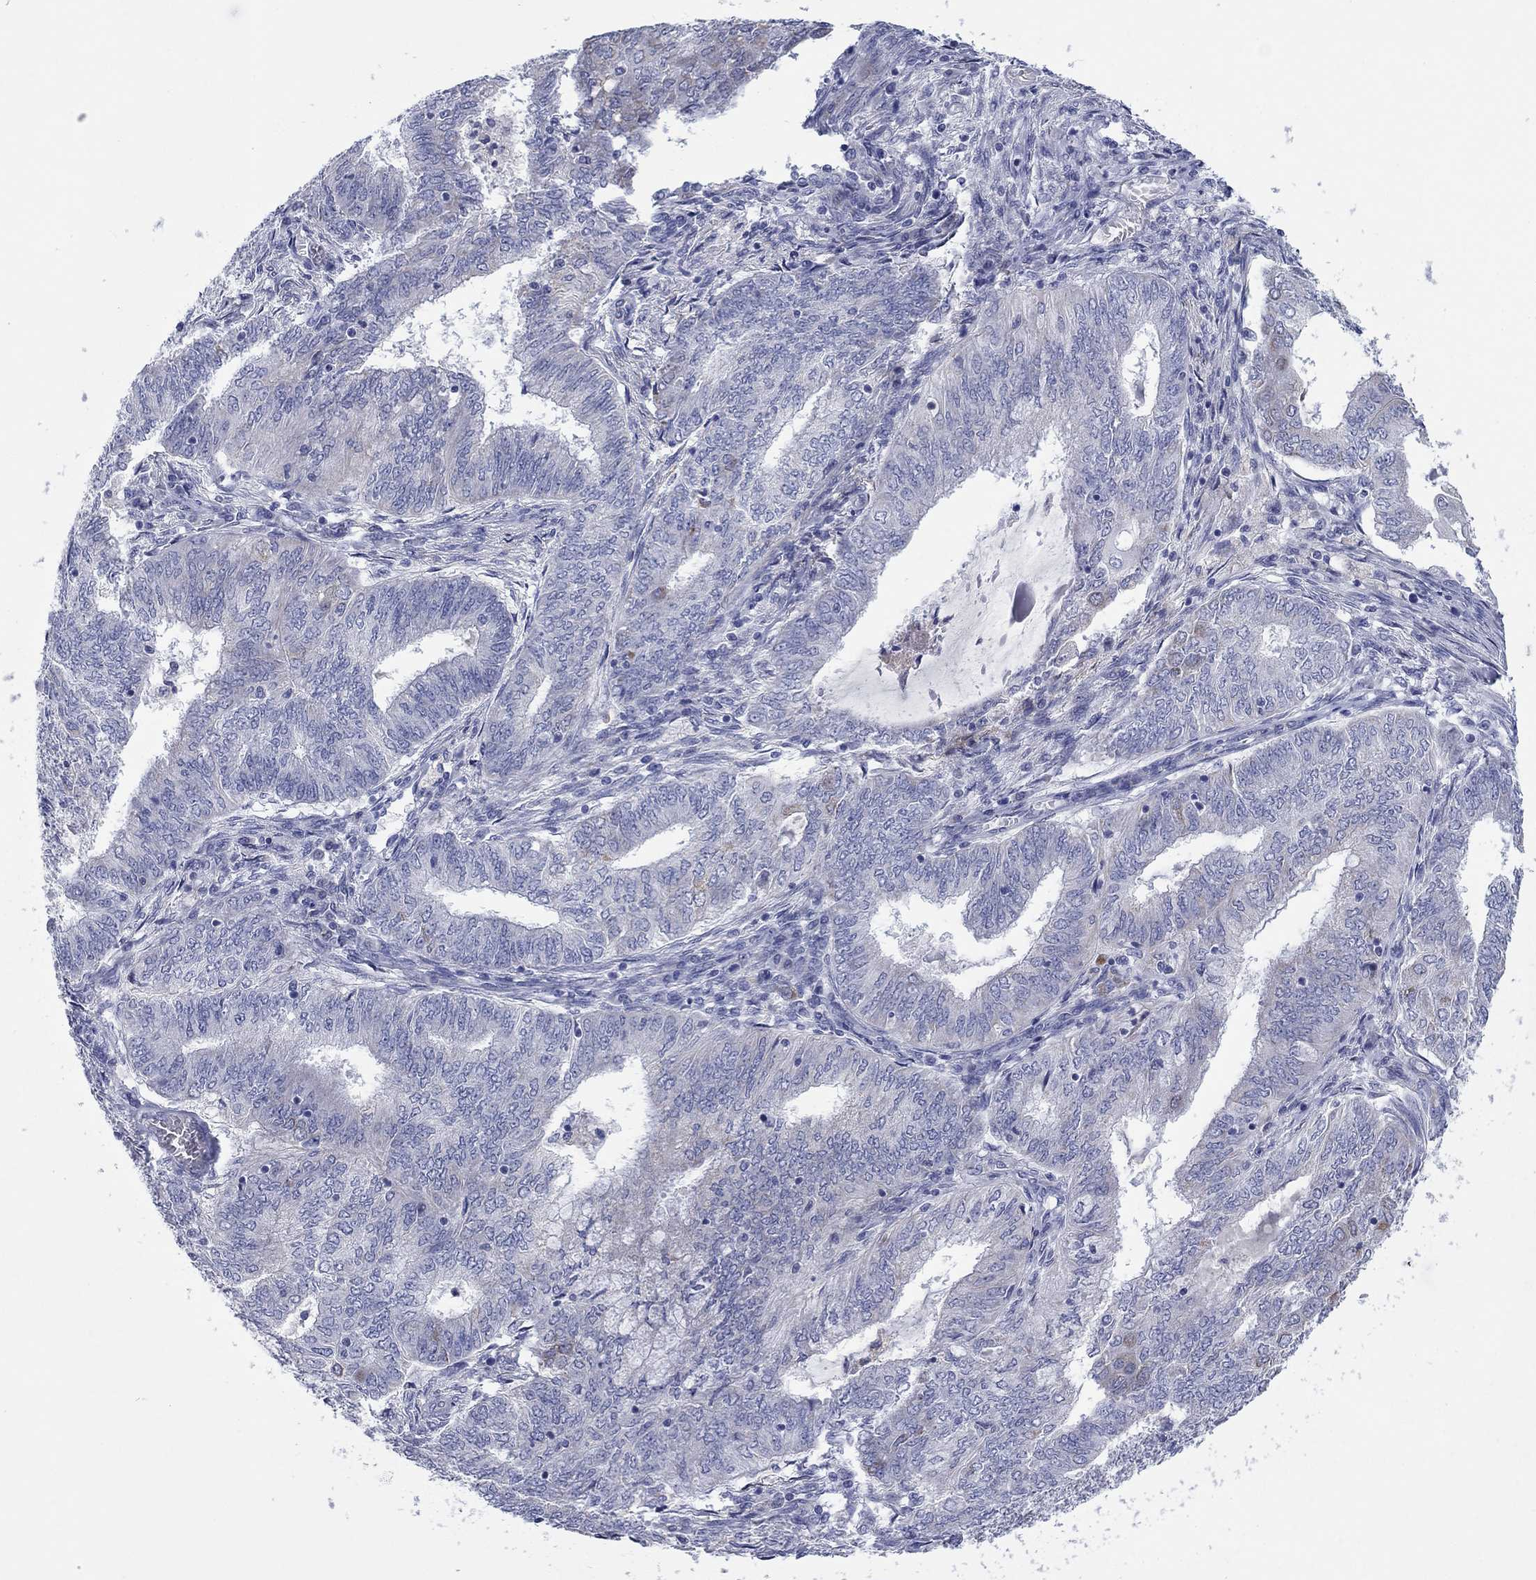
{"staining": {"intensity": "strong", "quantity": "<25%", "location": "cytoplasmic/membranous"}, "tissue": "endometrial cancer", "cell_type": "Tumor cells", "image_type": "cancer", "snomed": [{"axis": "morphology", "description": "Adenocarcinoma, NOS"}, {"axis": "topography", "description": "Endometrium"}], "caption": "Protein expression analysis of human endometrial cancer reveals strong cytoplasmic/membranous positivity in approximately <25% of tumor cells.", "gene": "MGST3", "patient": {"sex": "female", "age": 62}}